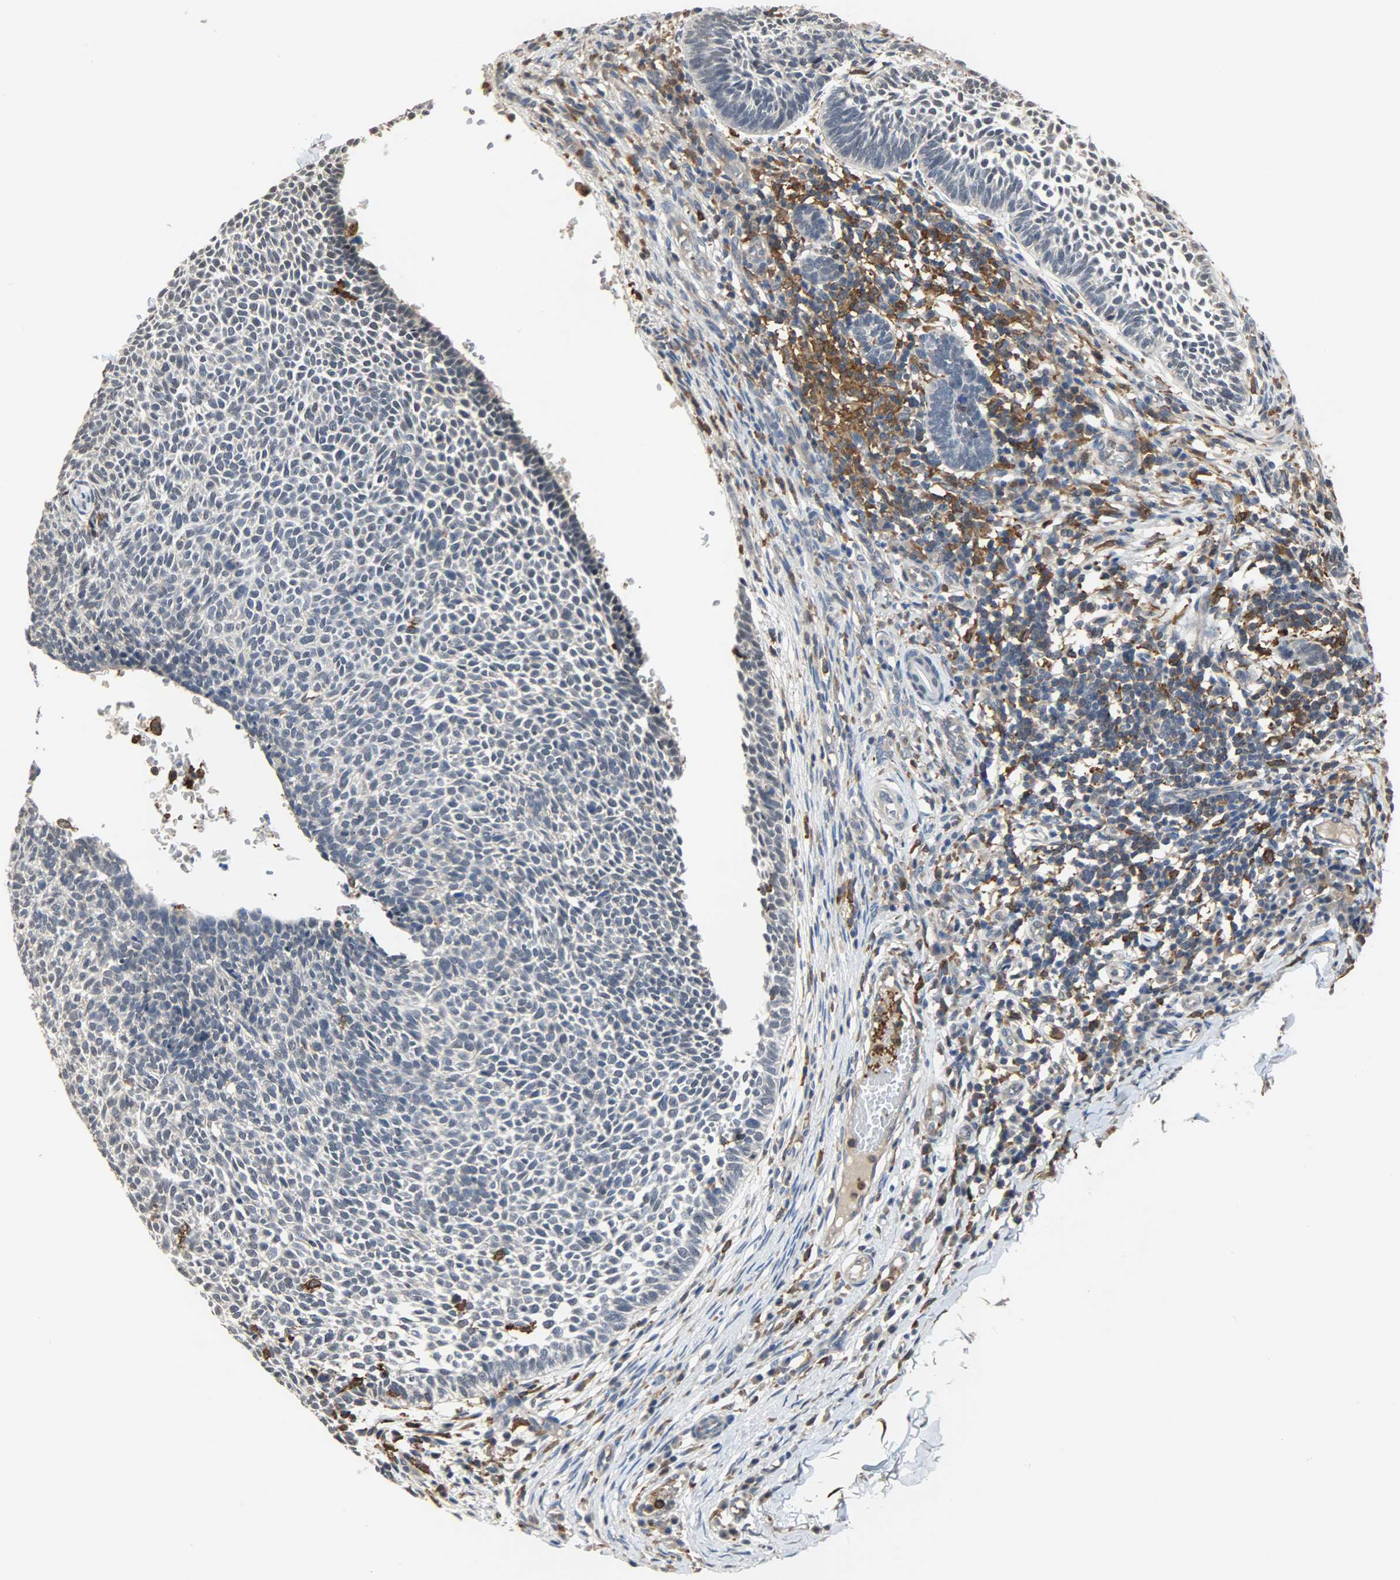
{"staining": {"intensity": "negative", "quantity": "none", "location": "none"}, "tissue": "skin cancer", "cell_type": "Tumor cells", "image_type": "cancer", "snomed": [{"axis": "morphology", "description": "Normal tissue, NOS"}, {"axis": "morphology", "description": "Basal cell carcinoma"}, {"axis": "topography", "description": "Skin"}], "caption": "Skin basal cell carcinoma was stained to show a protein in brown. There is no significant expression in tumor cells. Brightfield microscopy of immunohistochemistry (IHC) stained with DAB (brown) and hematoxylin (blue), captured at high magnification.", "gene": "SKAP2", "patient": {"sex": "male", "age": 87}}